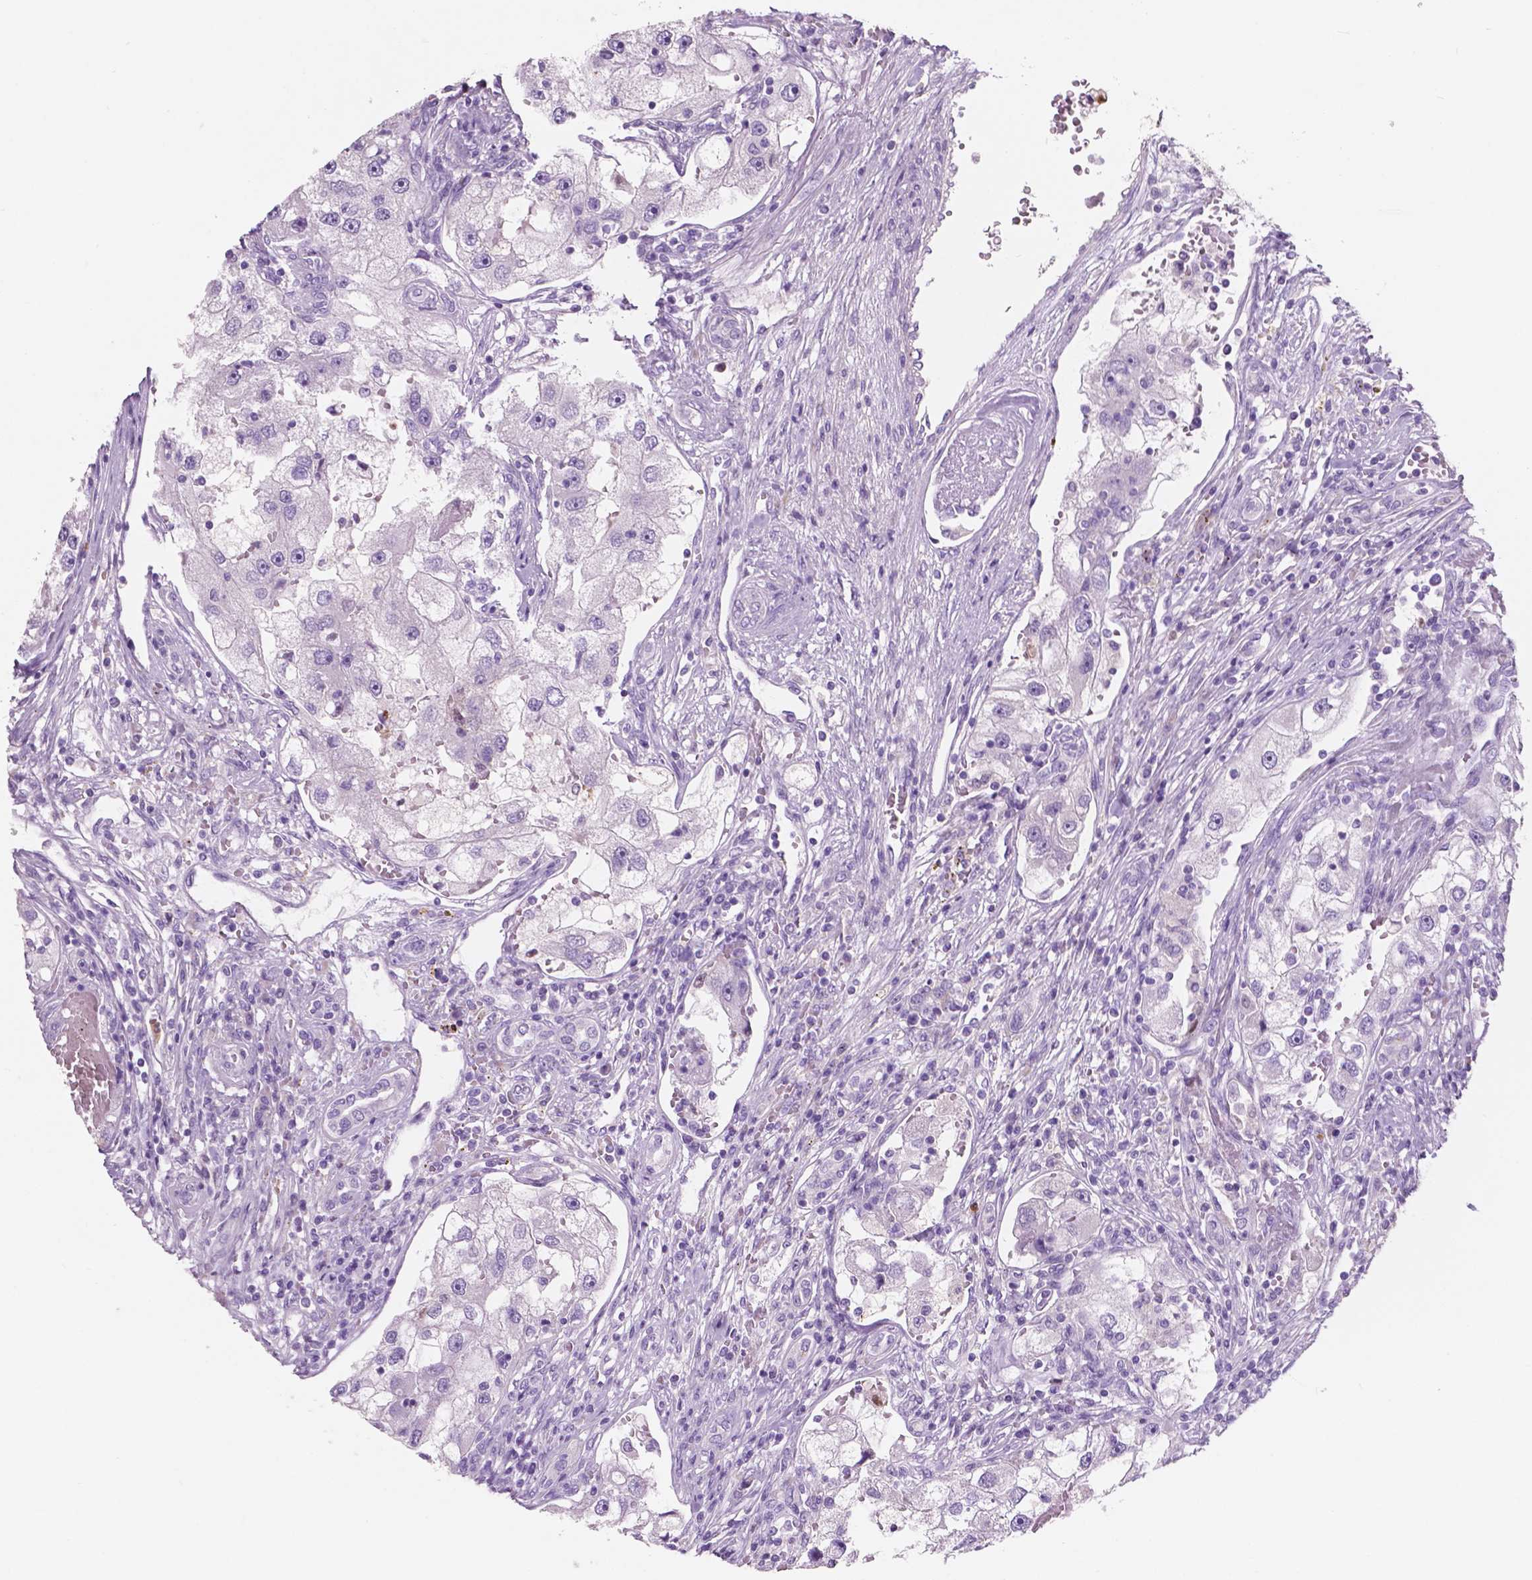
{"staining": {"intensity": "negative", "quantity": "none", "location": "none"}, "tissue": "renal cancer", "cell_type": "Tumor cells", "image_type": "cancer", "snomed": [{"axis": "morphology", "description": "Adenocarcinoma, NOS"}, {"axis": "topography", "description": "Kidney"}], "caption": "A photomicrograph of human renal cancer (adenocarcinoma) is negative for staining in tumor cells. (DAB (3,3'-diaminobenzidine) IHC with hematoxylin counter stain).", "gene": "CUZD1", "patient": {"sex": "male", "age": 63}}